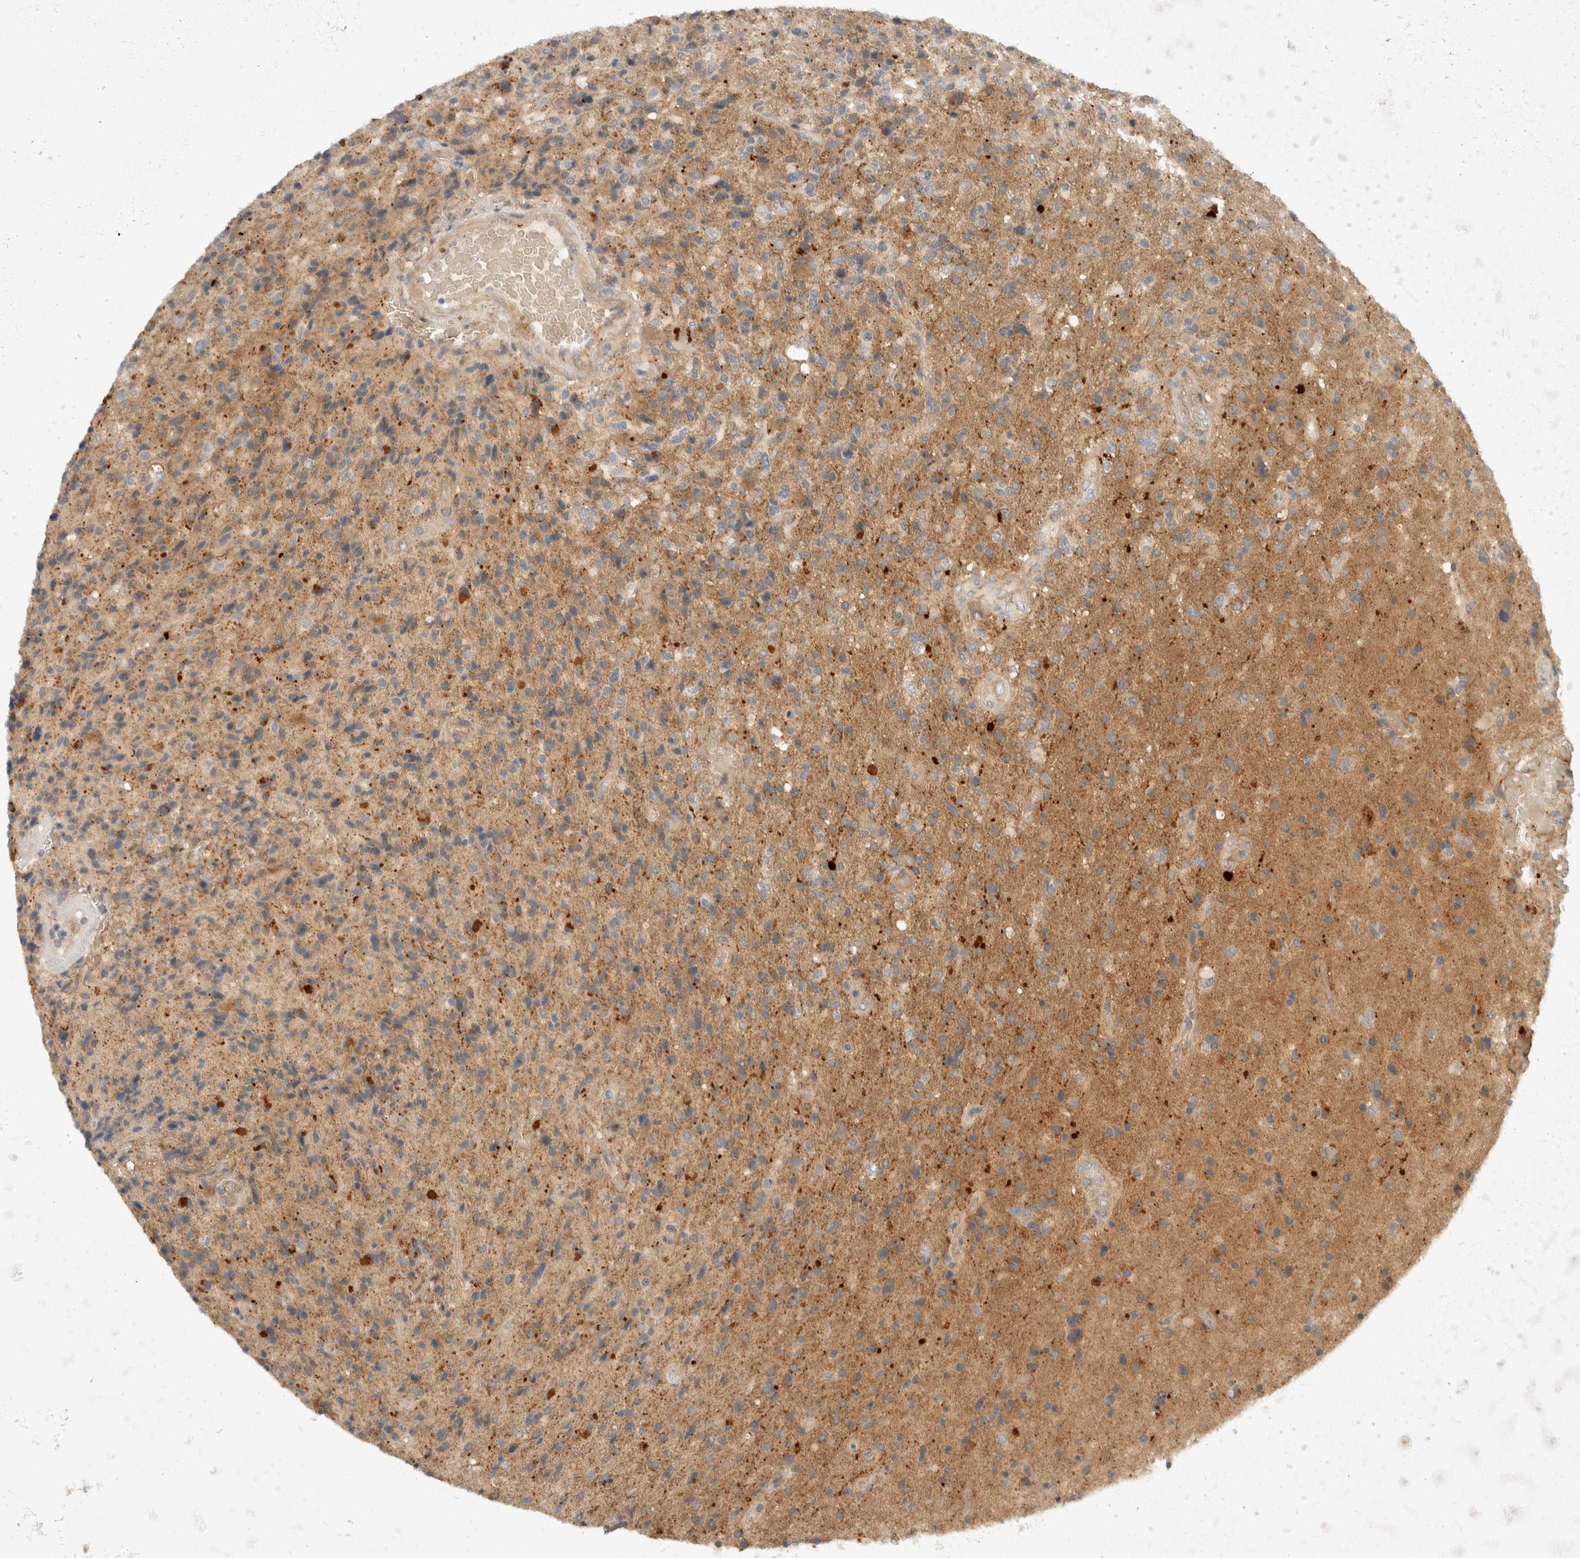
{"staining": {"intensity": "moderate", "quantity": "<25%", "location": "cytoplasmic/membranous"}, "tissue": "glioma", "cell_type": "Tumor cells", "image_type": "cancer", "snomed": [{"axis": "morphology", "description": "Glioma, malignant, High grade"}, {"axis": "topography", "description": "Brain"}], "caption": "Malignant glioma (high-grade) stained for a protein demonstrates moderate cytoplasmic/membranous positivity in tumor cells.", "gene": "TOM1L2", "patient": {"sex": "male", "age": 72}}